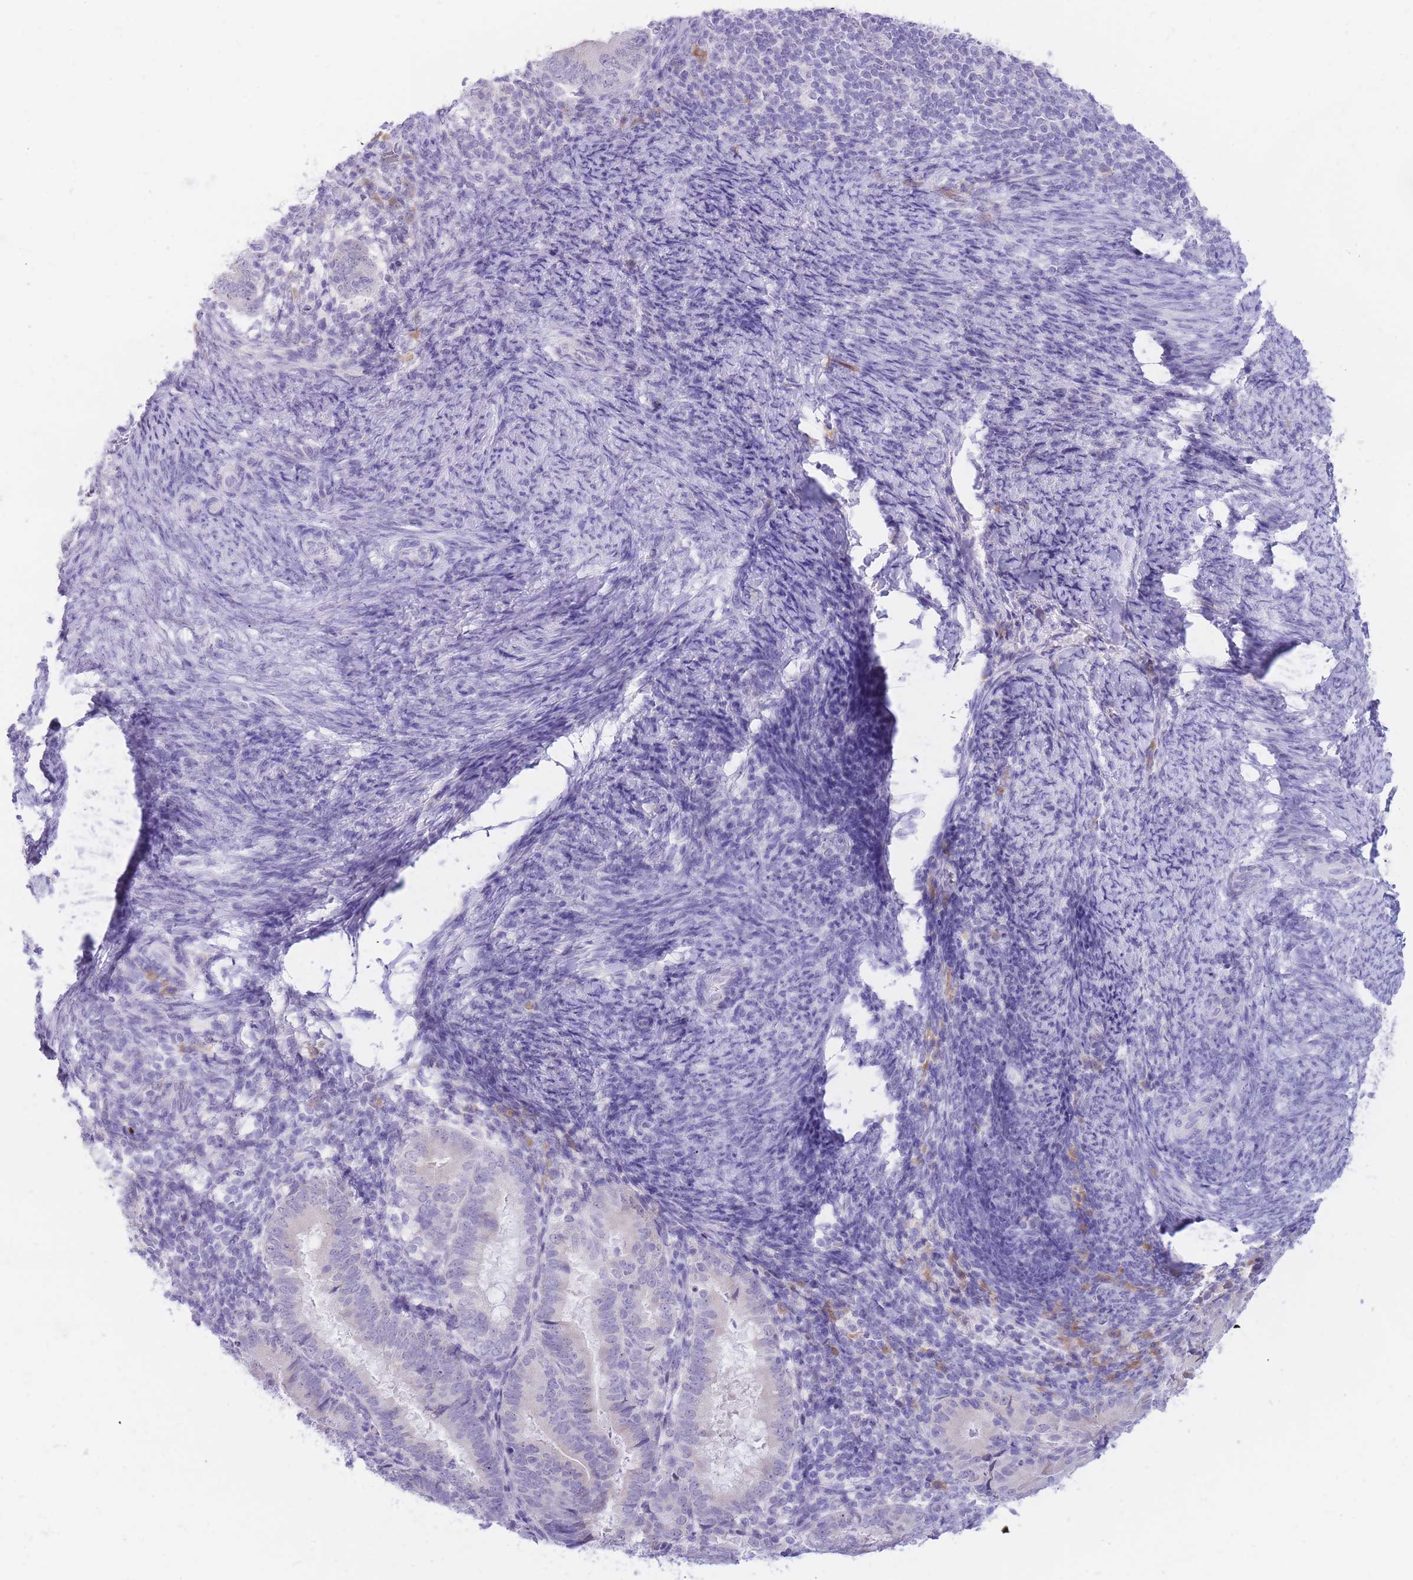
{"staining": {"intensity": "negative", "quantity": "none", "location": "none"}, "tissue": "endometrial cancer", "cell_type": "Tumor cells", "image_type": "cancer", "snomed": [{"axis": "morphology", "description": "Adenocarcinoma, NOS"}, {"axis": "topography", "description": "Endometrium"}], "caption": "The image shows no staining of tumor cells in endometrial adenocarcinoma.", "gene": "SSUH2", "patient": {"sex": "female", "age": 70}}